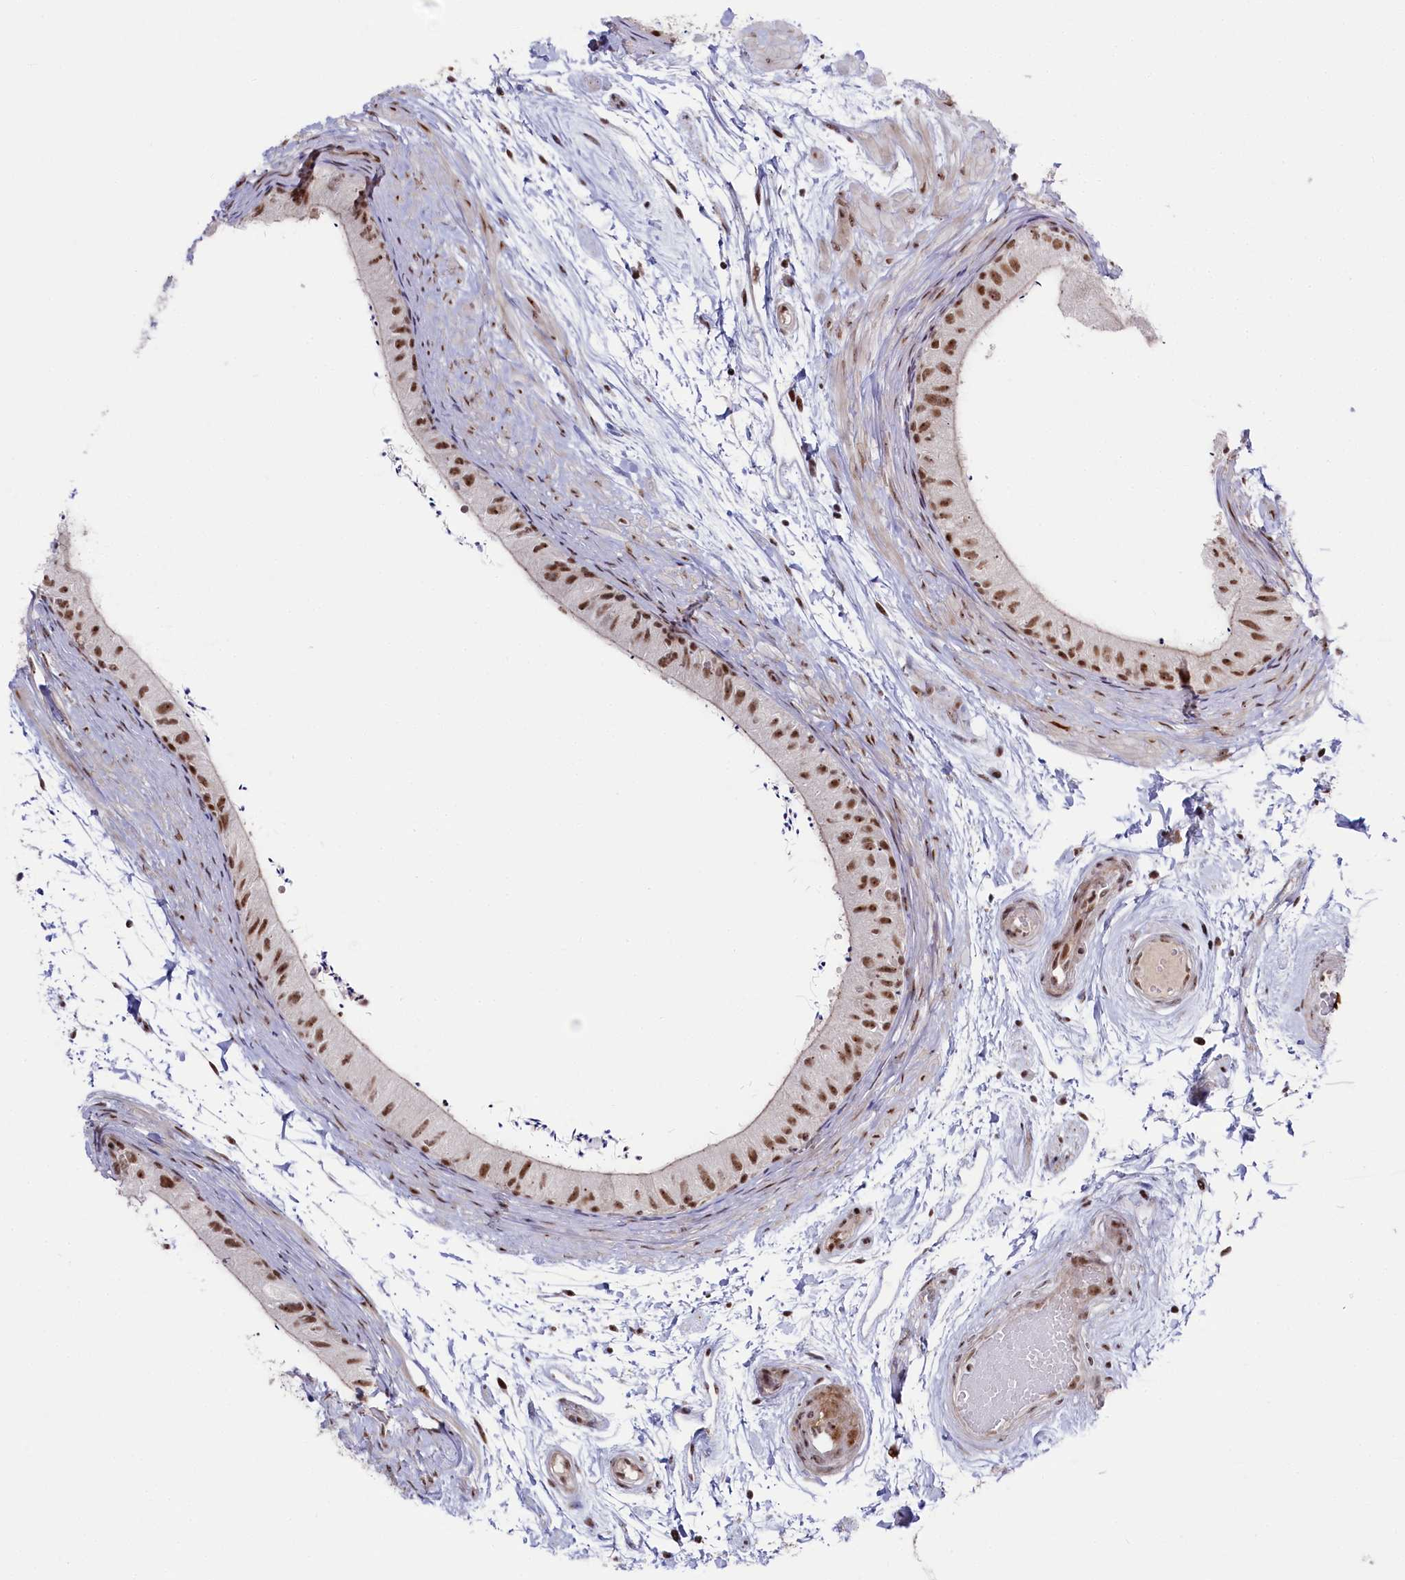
{"staining": {"intensity": "moderate", "quantity": ">75%", "location": "nuclear"}, "tissue": "epididymis", "cell_type": "Glandular cells", "image_type": "normal", "snomed": [{"axis": "morphology", "description": "Normal tissue, NOS"}, {"axis": "topography", "description": "Epididymis"}], "caption": "An image of epididymis stained for a protein exhibits moderate nuclear brown staining in glandular cells. Using DAB (brown) and hematoxylin (blue) stains, captured at high magnification using brightfield microscopy.", "gene": "POLR2H", "patient": {"sex": "male", "age": 50}}